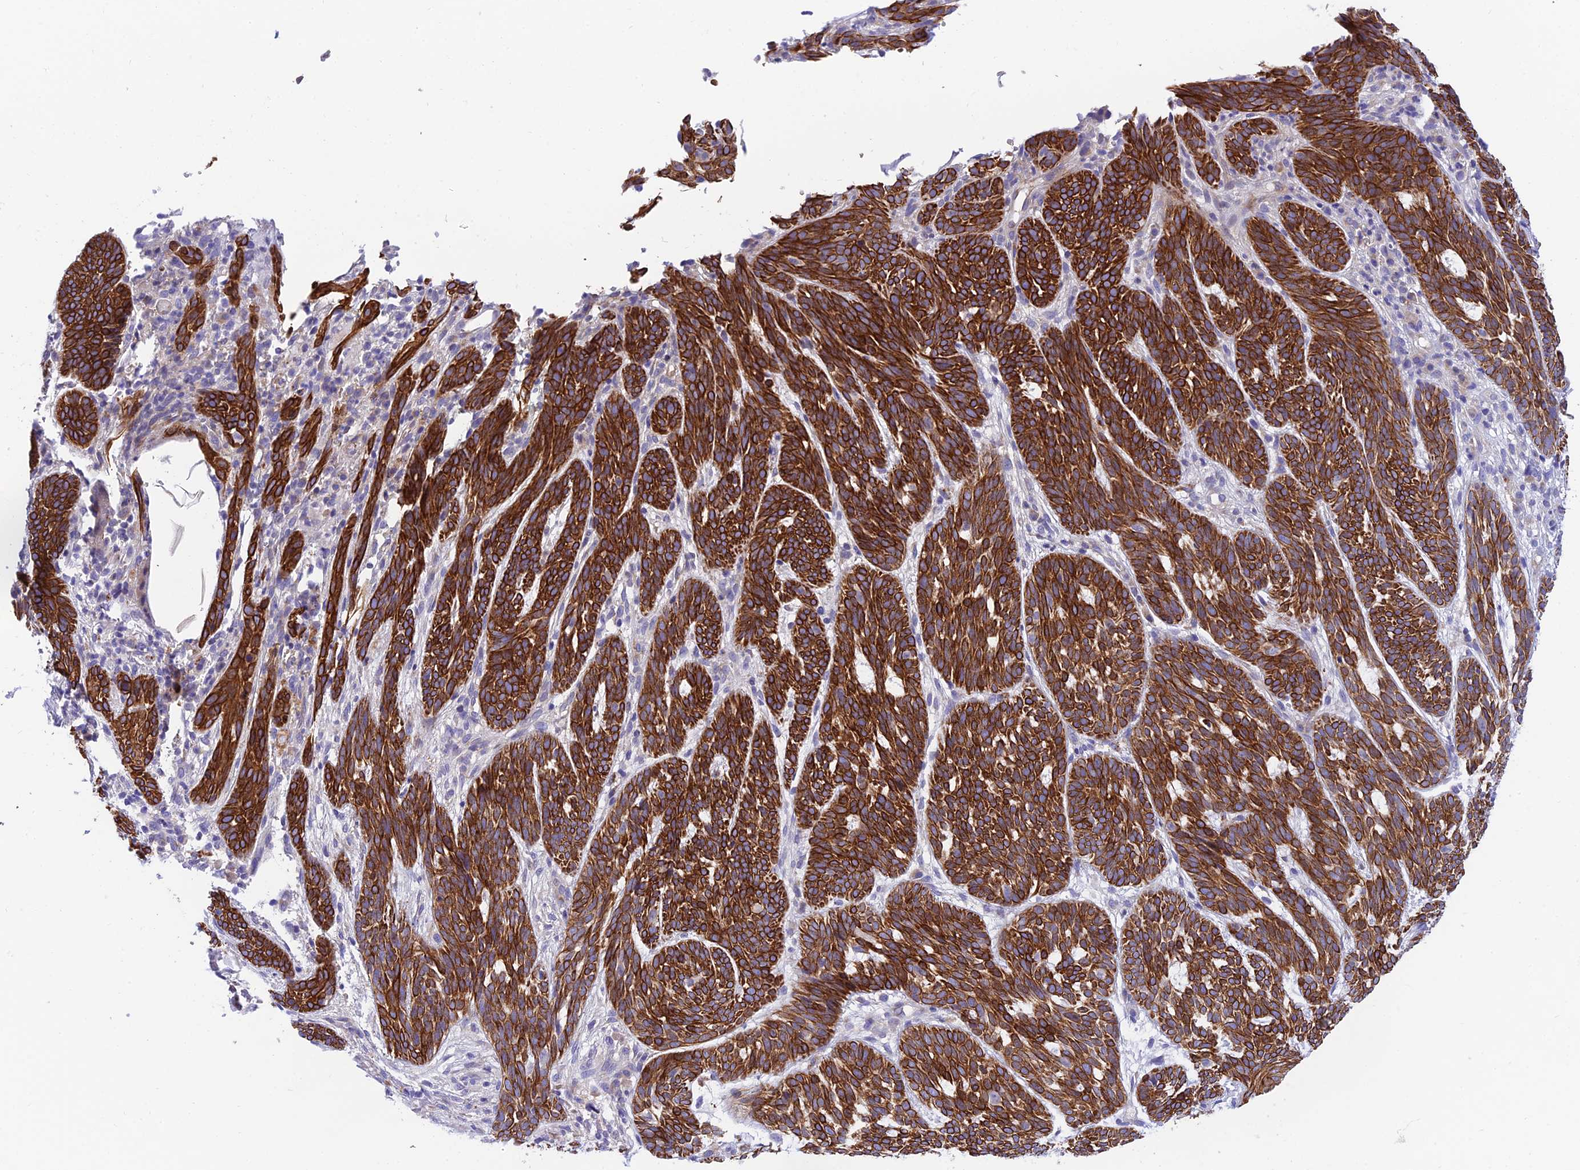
{"staining": {"intensity": "strong", "quantity": ">75%", "location": "cytoplasmic/membranous"}, "tissue": "skin cancer", "cell_type": "Tumor cells", "image_type": "cancer", "snomed": [{"axis": "morphology", "description": "Basal cell carcinoma"}, {"axis": "topography", "description": "Skin"}], "caption": "Skin basal cell carcinoma tissue demonstrates strong cytoplasmic/membranous staining in about >75% of tumor cells", "gene": "CCDC157", "patient": {"sex": "male", "age": 71}}